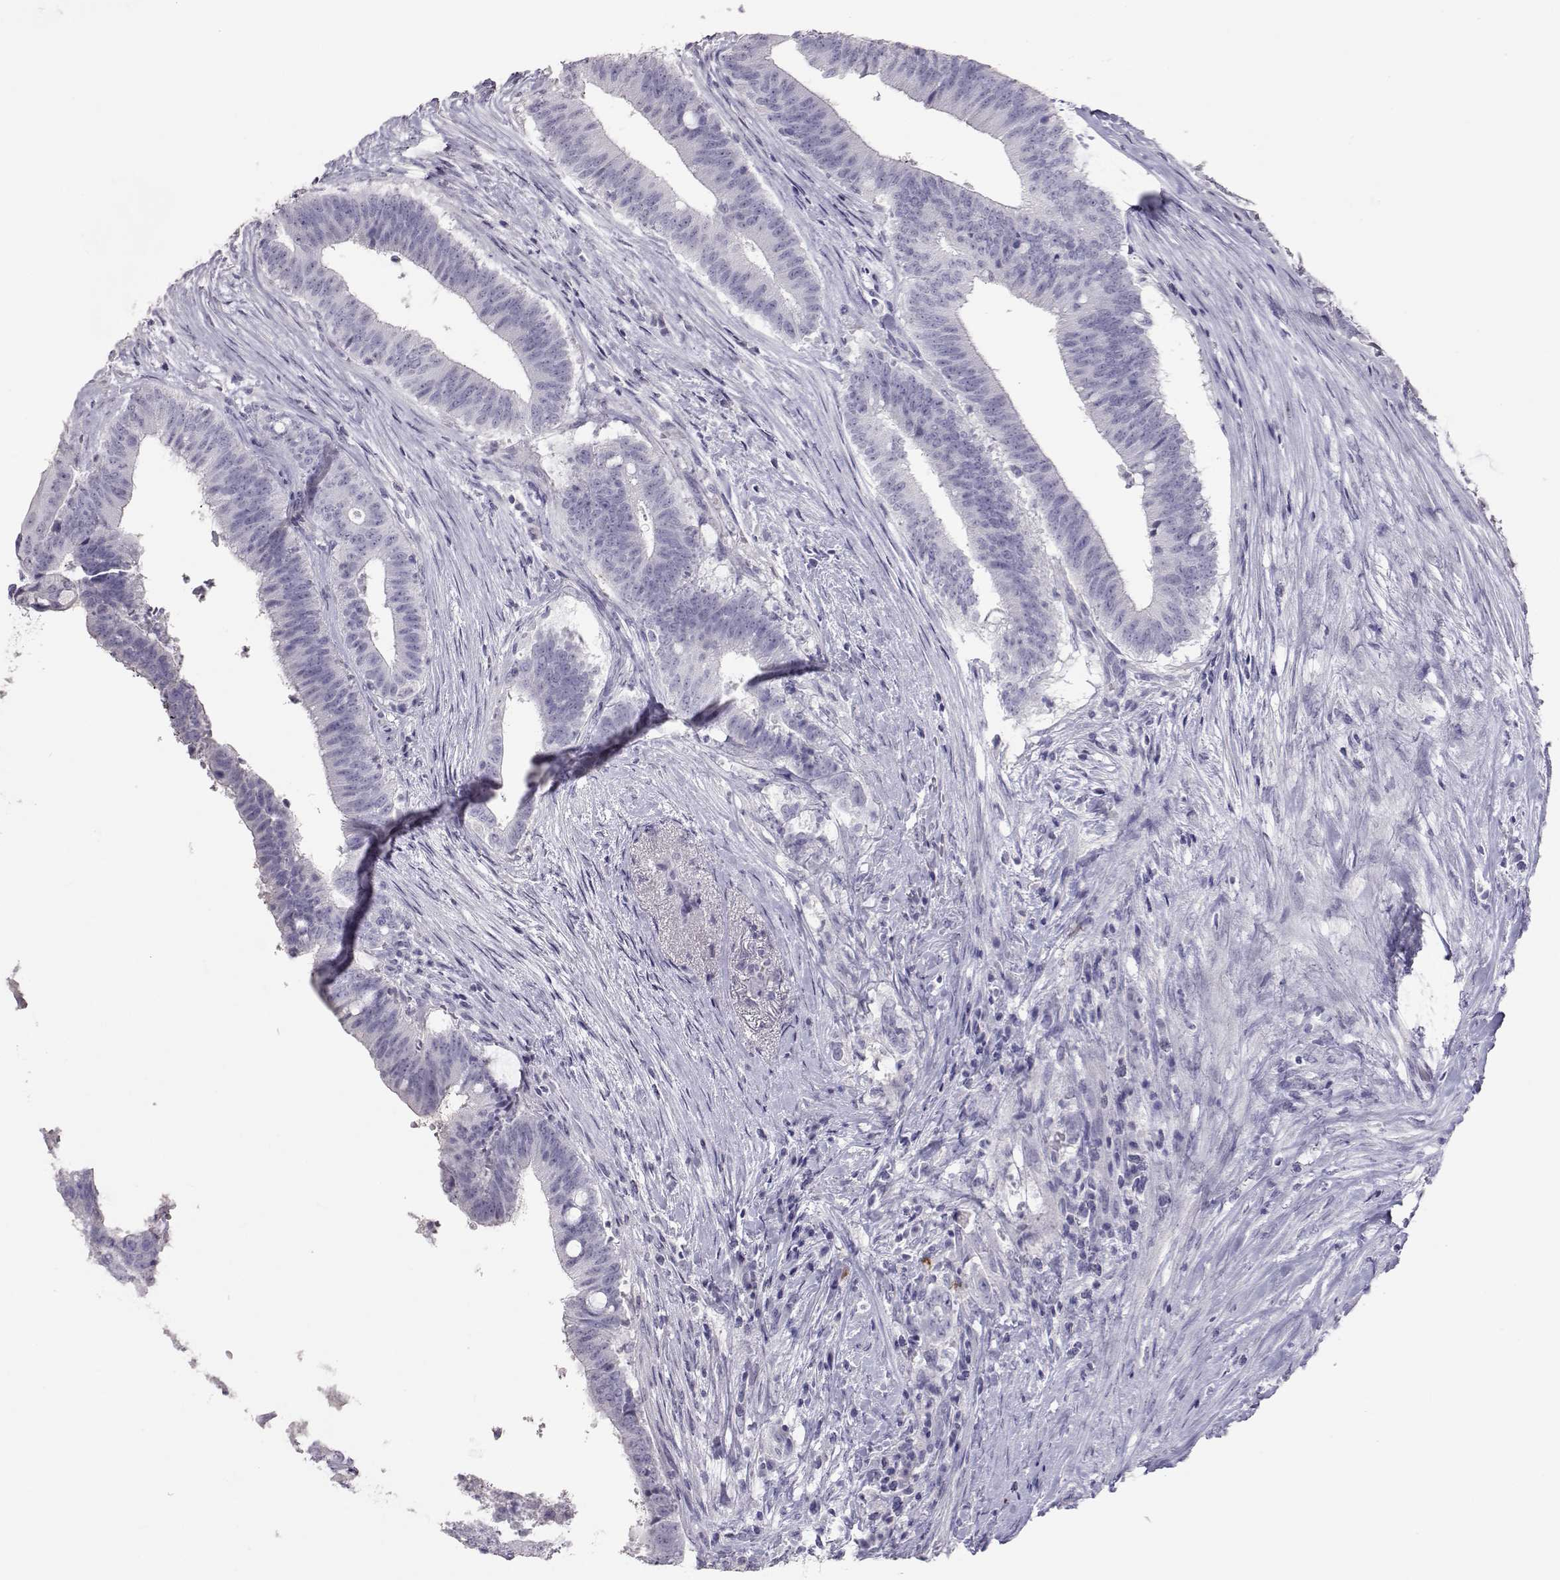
{"staining": {"intensity": "negative", "quantity": "none", "location": "none"}, "tissue": "colorectal cancer", "cell_type": "Tumor cells", "image_type": "cancer", "snomed": [{"axis": "morphology", "description": "Adenocarcinoma, NOS"}, {"axis": "topography", "description": "Colon"}], "caption": "DAB (3,3'-diaminobenzidine) immunohistochemical staining of colorectal cancer reveals no significant expression in tumor cells.", "gene": "PMCH", "patient": {"sex": "female", "age": 43}}